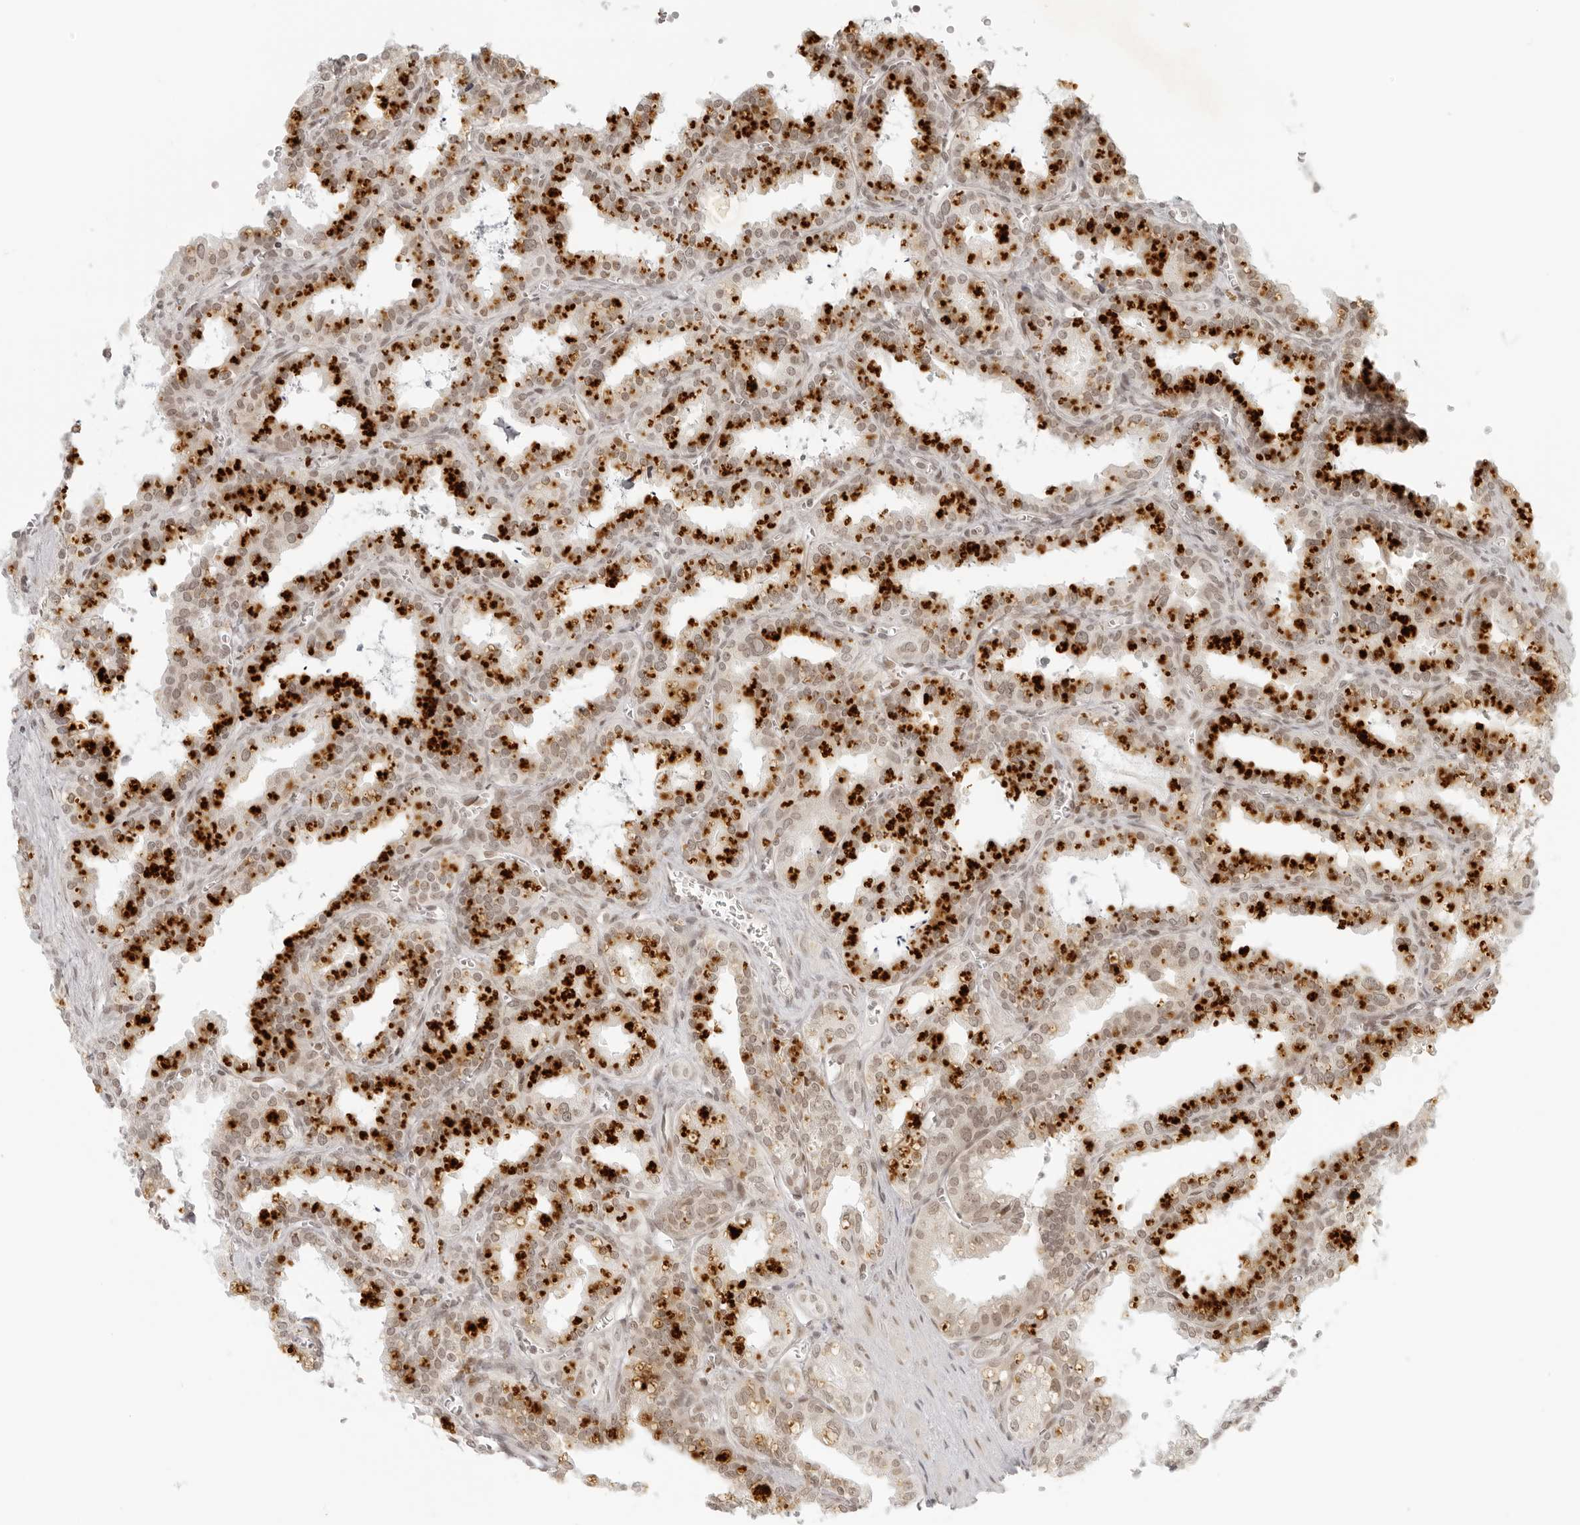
{"staining": {"intensity": "weak", "quantity": ">75%", "location": "cytoplasmic/membranous,nuclear"}, "tissue": "seminal vesicle", "cell_type": "Glandular cells", "image_type": "normal", "snomed": [{"axis": "morphology", "description": "Normal tissue, NOS"}, {"axis": "topography", "description": "Prostate"}, {"axis": "topography", "description": "Seminal veicle"}], "caption": "Glandular cells display low levels of weak cytoplasmic/membranous,nuclear expression in about >75% of cells in normal human seminal vesicle. The staining is performed using DAB brown chromogen to label protein expression. The nuclei are counter-stained blue using hematoxylin.", "gene": "ZNF407", "patient": {"sex": "male", "age": 51}}